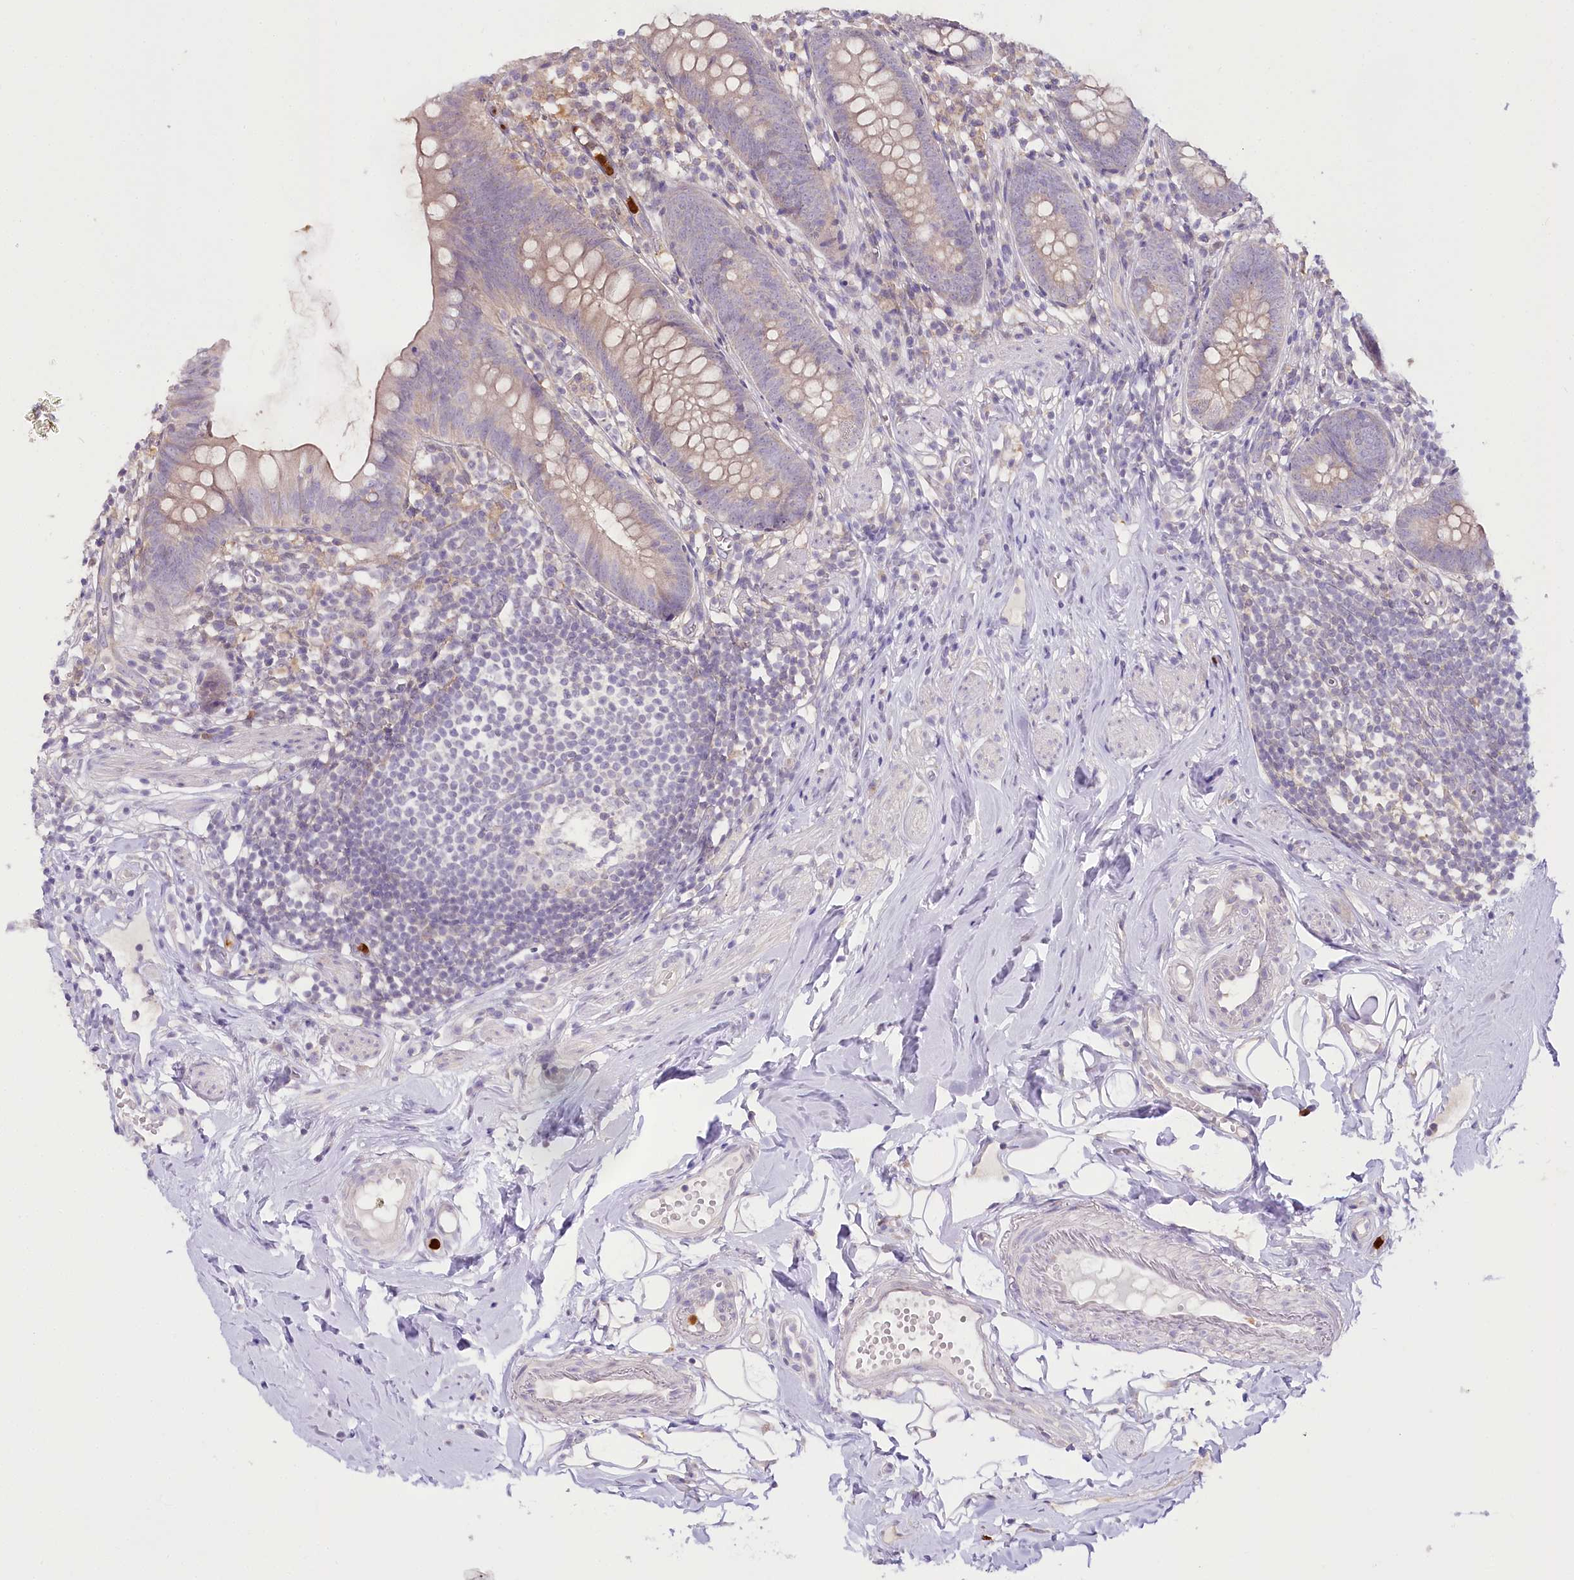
{"staining": {"intensity": "weak", "quantity": "<25%", "location": "cytoplasmic/membranous"}, "tissue": "appendix", "cell_type": "Glandular cells", "image_type": "normal", "snomed": [{"axis": "morphology", "description": "Normal tissue, NOS"}, {"axis": "topography", "description": "Appendix"}], "caption": "IHC histopathology image of benign appendix stained for a protein (brown), which exhibits no expression in glandular cells. (Immunohistochemistry, brightfield microscopy, high magnification).", "gene": "DPYD", "patient": {"sex": "female", "age": 62}}